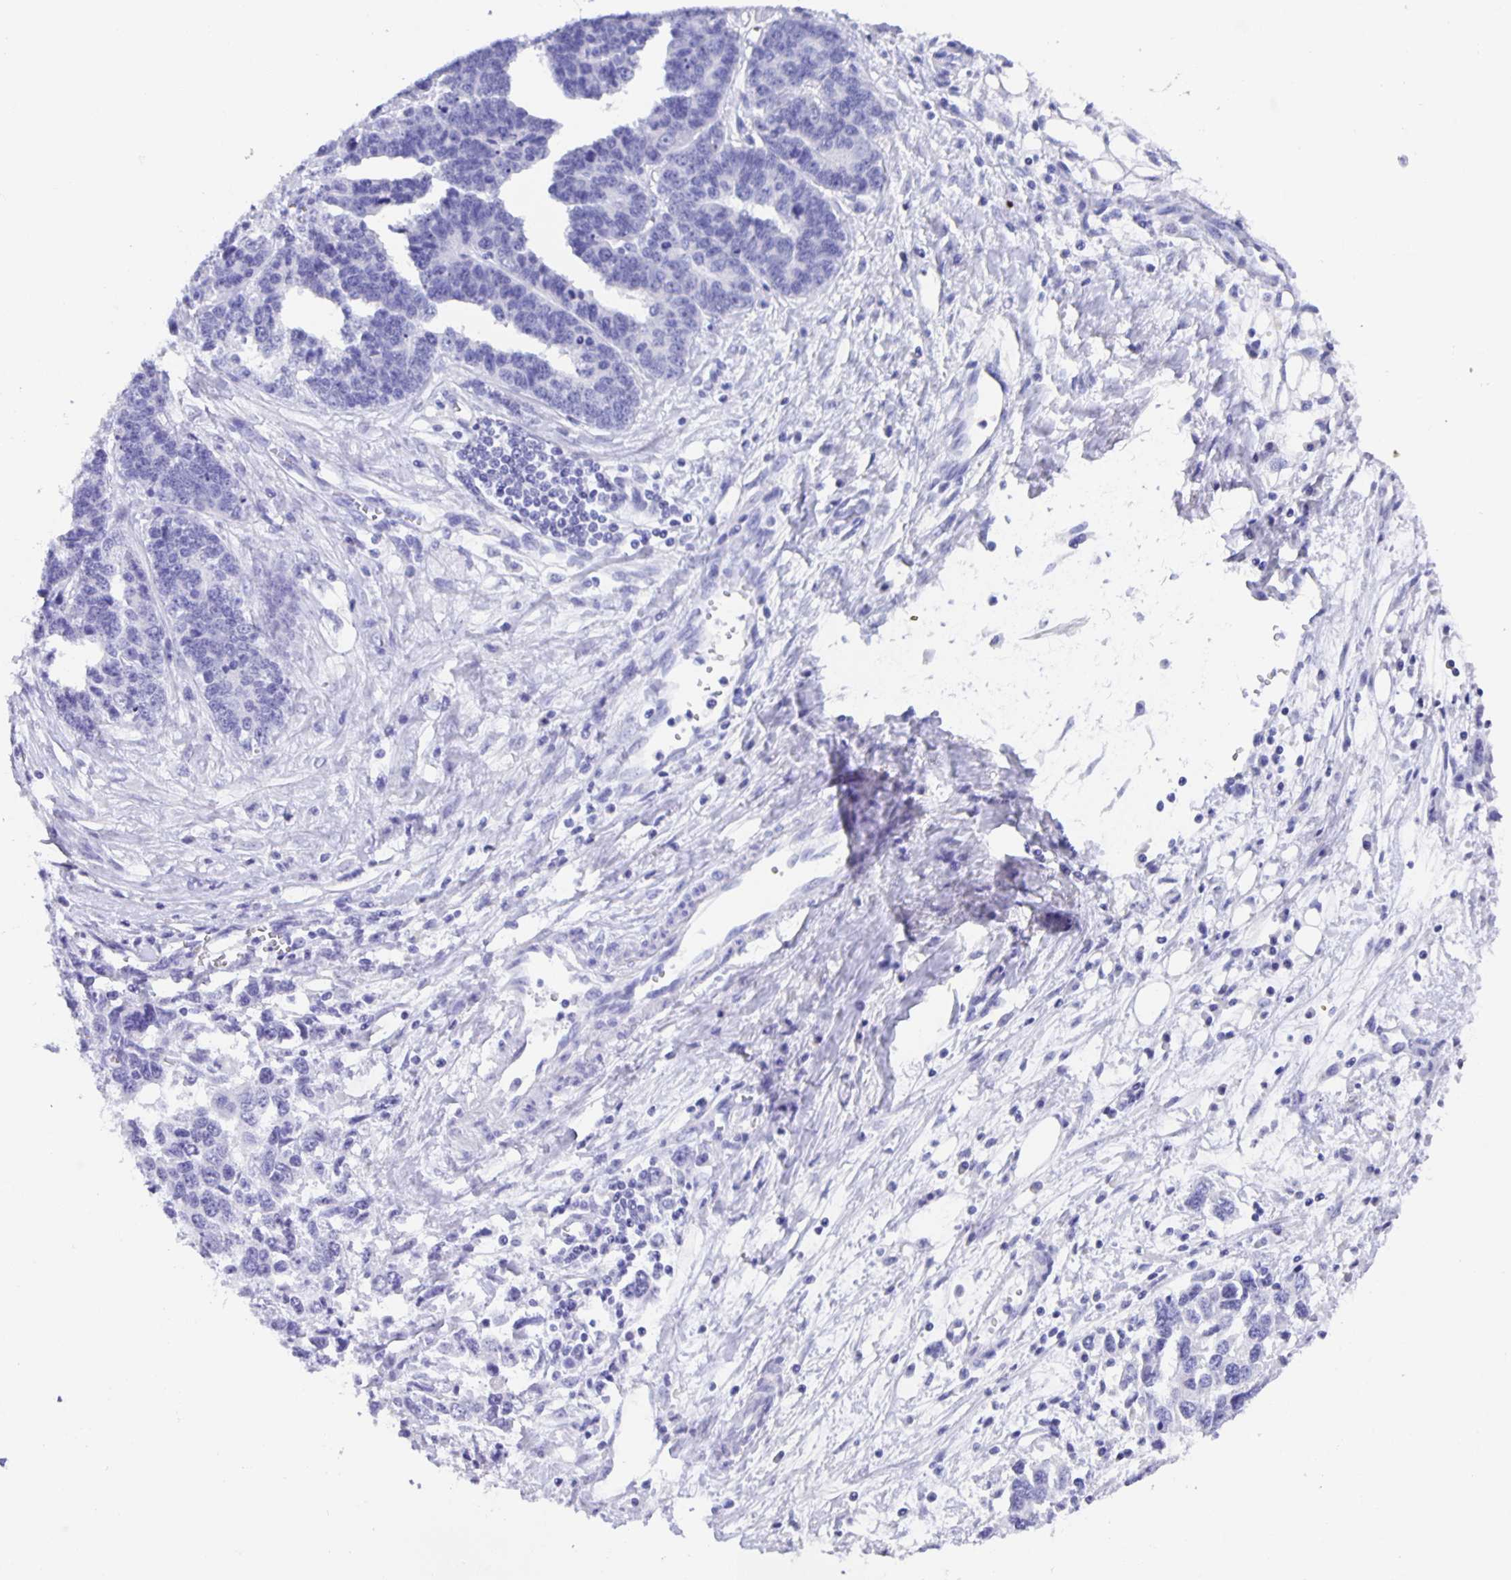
{"staining": {"intensity": "negative", "quantity": "none", "location": "none"}, "tissue": "ovarian cancer", "cell_type": "Tumor cells", "image_type": "cancer", "snomed": [{"axis": "morphology", "description": "Cystadenocarcinoma, serous, NOS"}, {"axis": "topography", "description": "Ovary"}], "caption": "A micrograph of human serous cystadenocarcinoma (ovarian) is negative for staining in tumor cells.", "gene": "GUCA2A", "patient": {"sex": "female", "age": 76}}